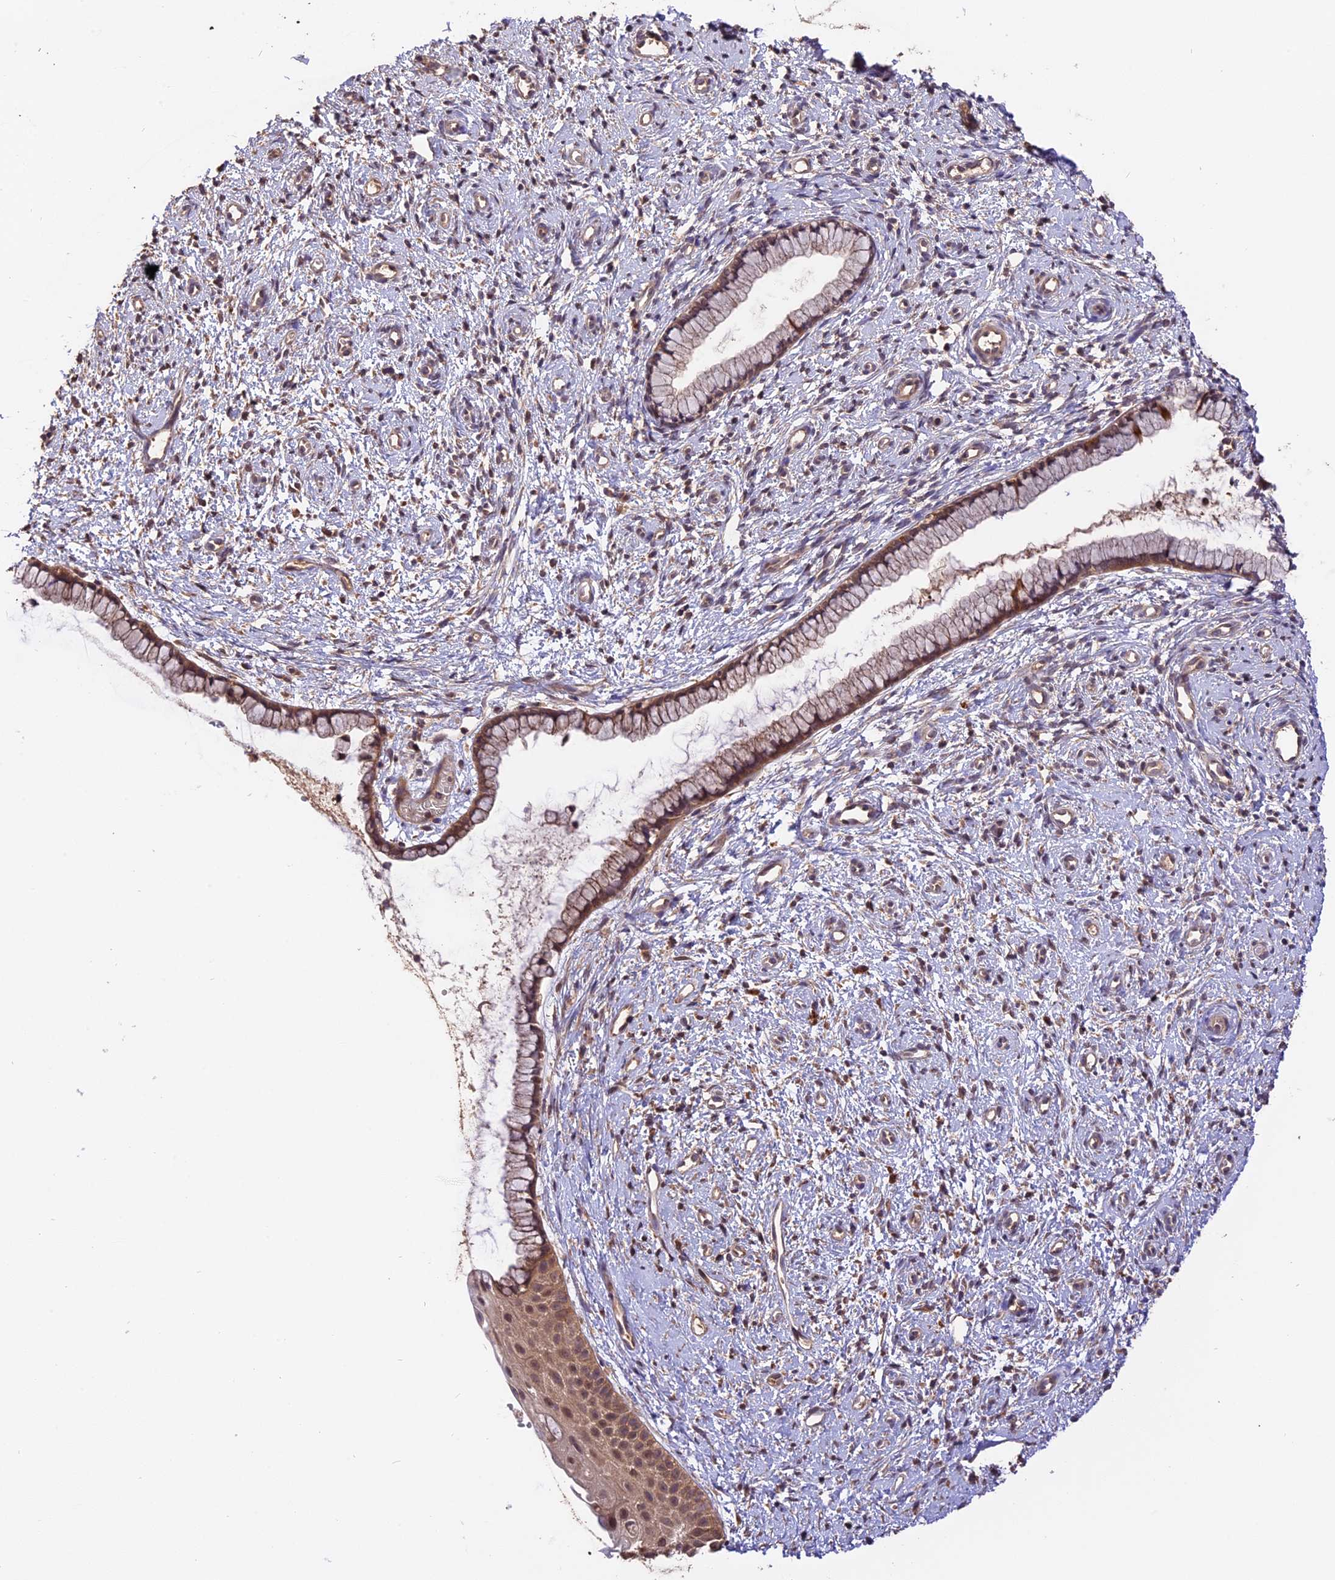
{"staining": {"intensity": "moderate", "quantity": ">75%", "location": "cytoplasmic/membranous"}, "tissue": "cervix", "cell_type": "Glandular cells", "image_type": "normal", "snomed": [{"axis": "morphology", "description": "Normal tissue, NOS"}, {"axis": "topography", "description": "Cervix"}], "caption": "Brown immunohistochemical staining in unremarkable cervix displays moderate cytoplasmic/membranous positivity in about >75% of glandular cells.", "gene": "TRMT1", "patient": {"sex": "female", "age": 57}}